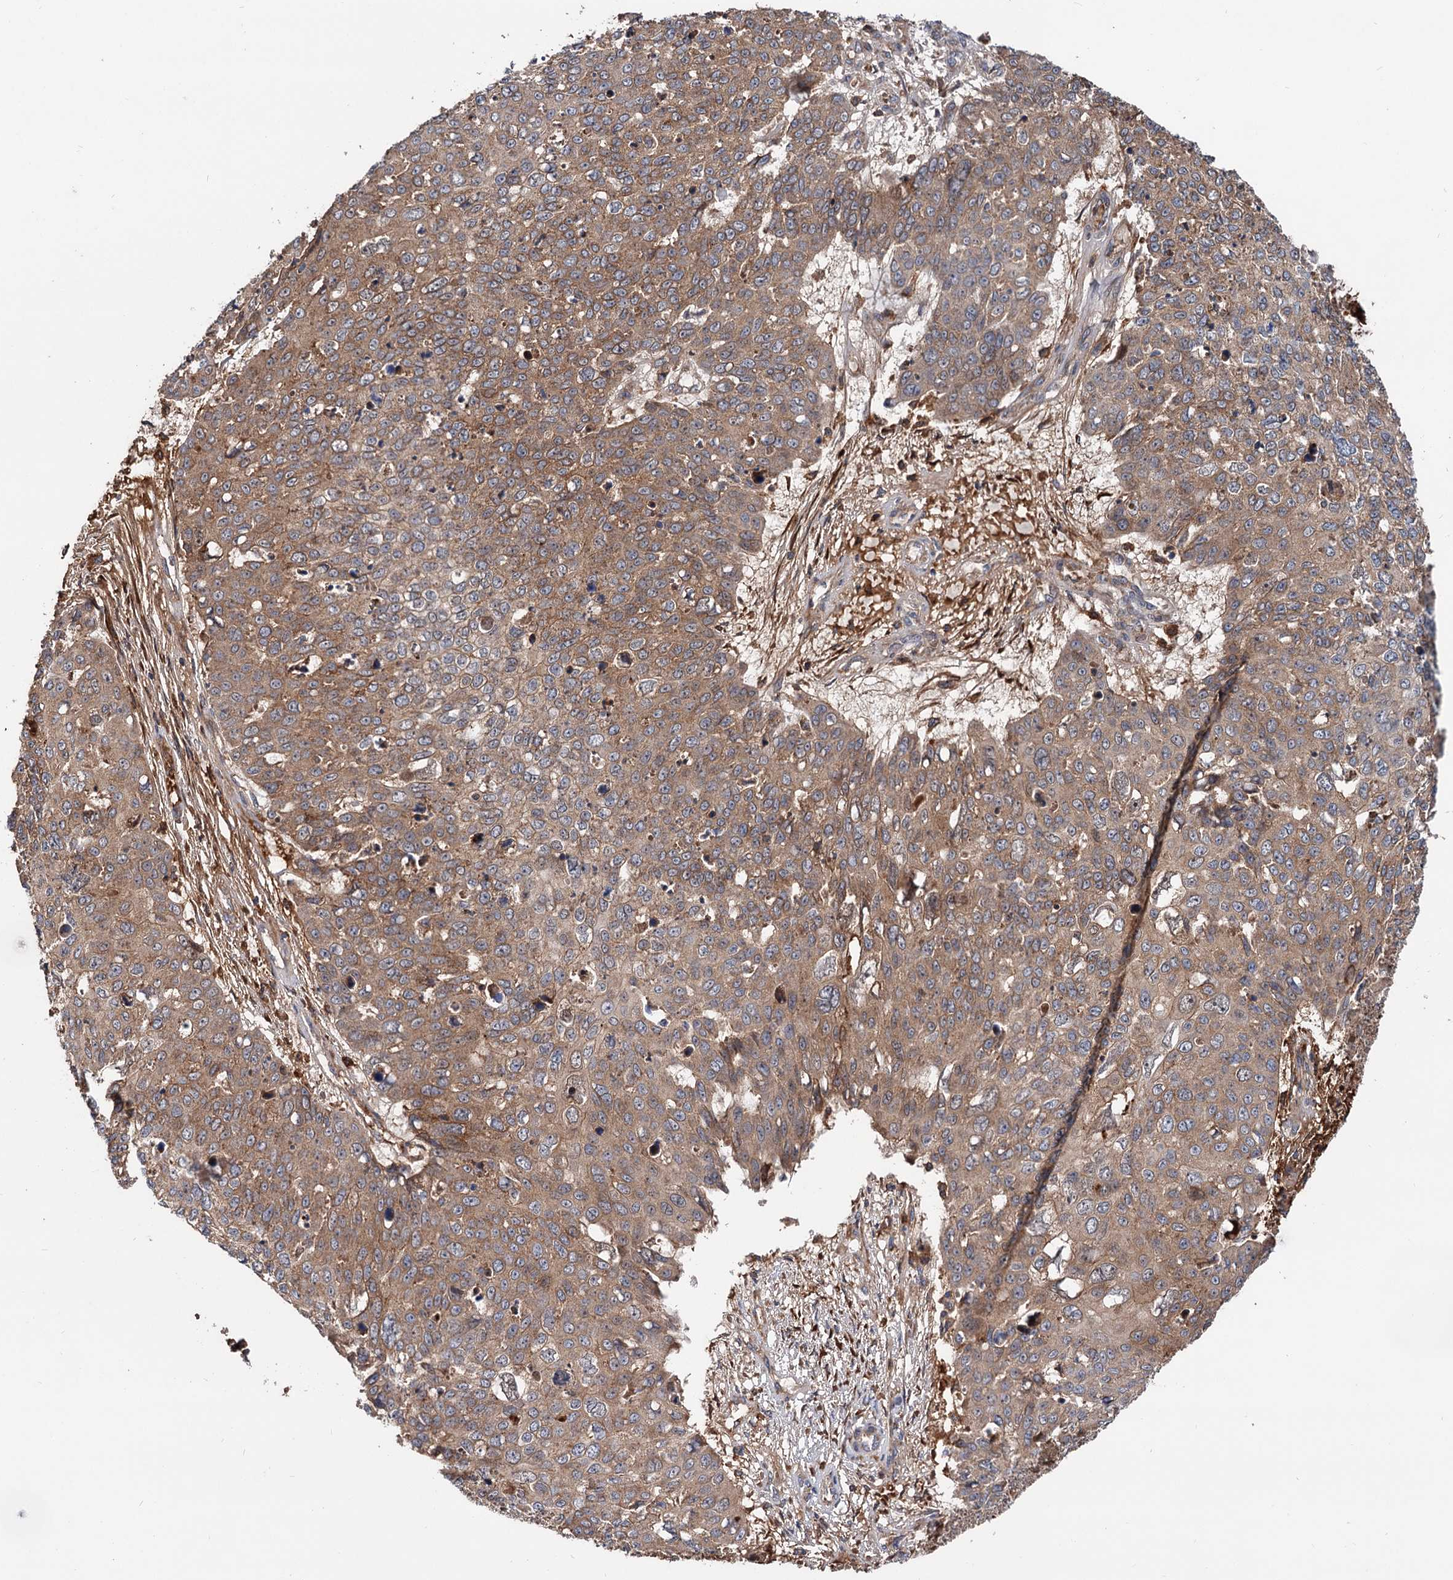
{"staining": {"intensity": "moderate", "quantity": ">75%", "location": "cytoplasmic/membranous"}, "tissue": "skin cancer", "cell_type": "Tumor cells", "image_type": "cancer", "snomed": [{"axis": "morphology", "description": "Squamous cell carcinoma, NOS"}, {"axis": "topography", "description": "Skin"}], "caption": "Squamous cell carcinoma (skin) tissue exhibits moderate cytoplasmic/membranous positivity in about >75% of tumor cells, visualized by immunohistochemistry.", "gene": "RNF111", "patient": {"sex": "male", "age": 71}}